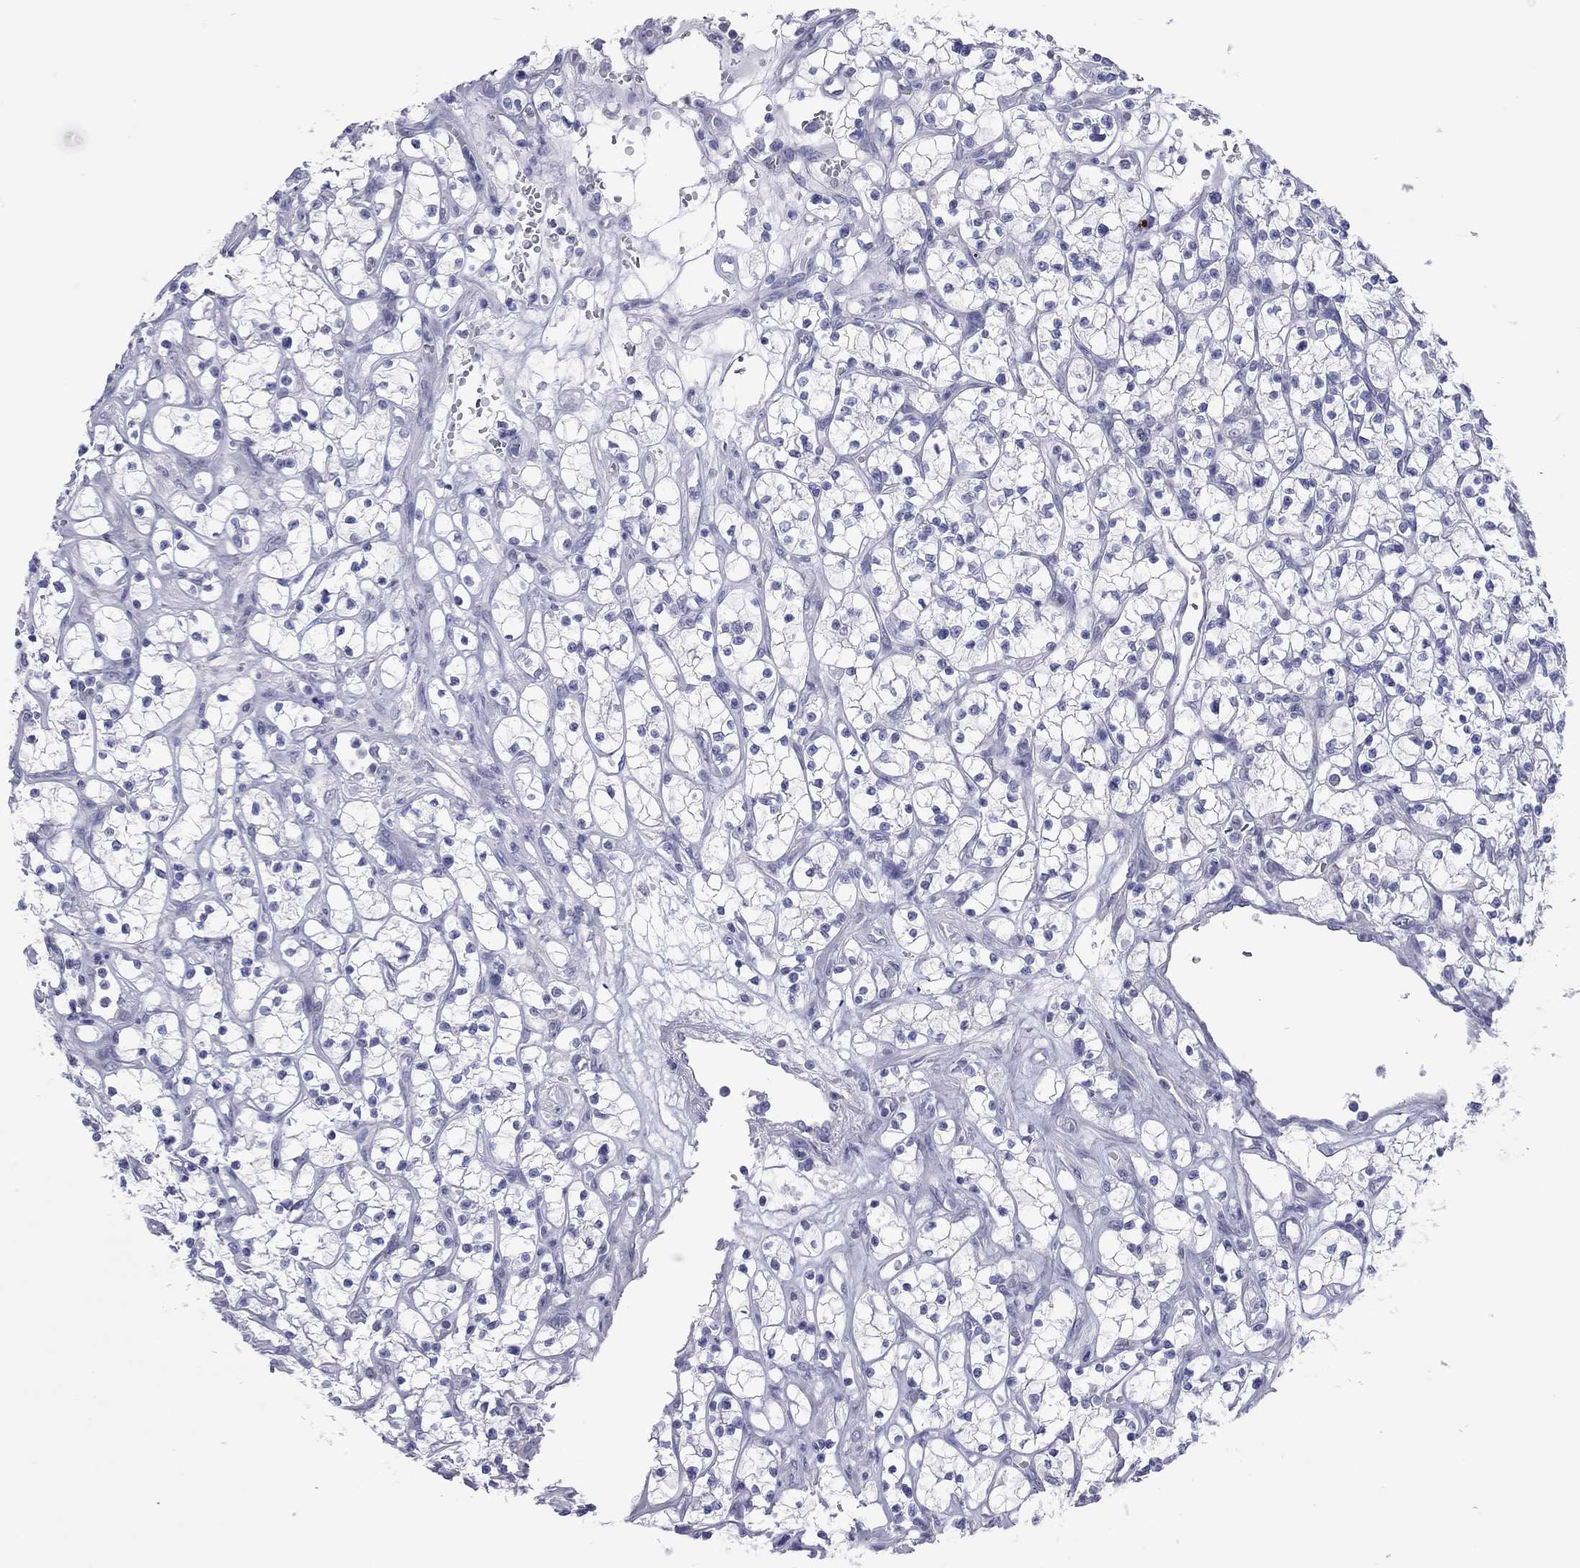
{"staining": {"intensity": "negative", "quantity": "none", "location": "none"}, "tissue": "renal cancer", "cell_type": "Tumor cells", "image_type": "cancer", "snomed": [{"axis": "morphology", "description": "Adenocarcinoma, NOS"}, {"axis": "topography", "description": "Kidney"}], "caption": "DAB immunohistochemical staining of human adenocarcinoma (renal) demonstrates no significant expression in tumor cells.", "gene": "VSIG10", "patient": {"sex": "female", "age": 64}}